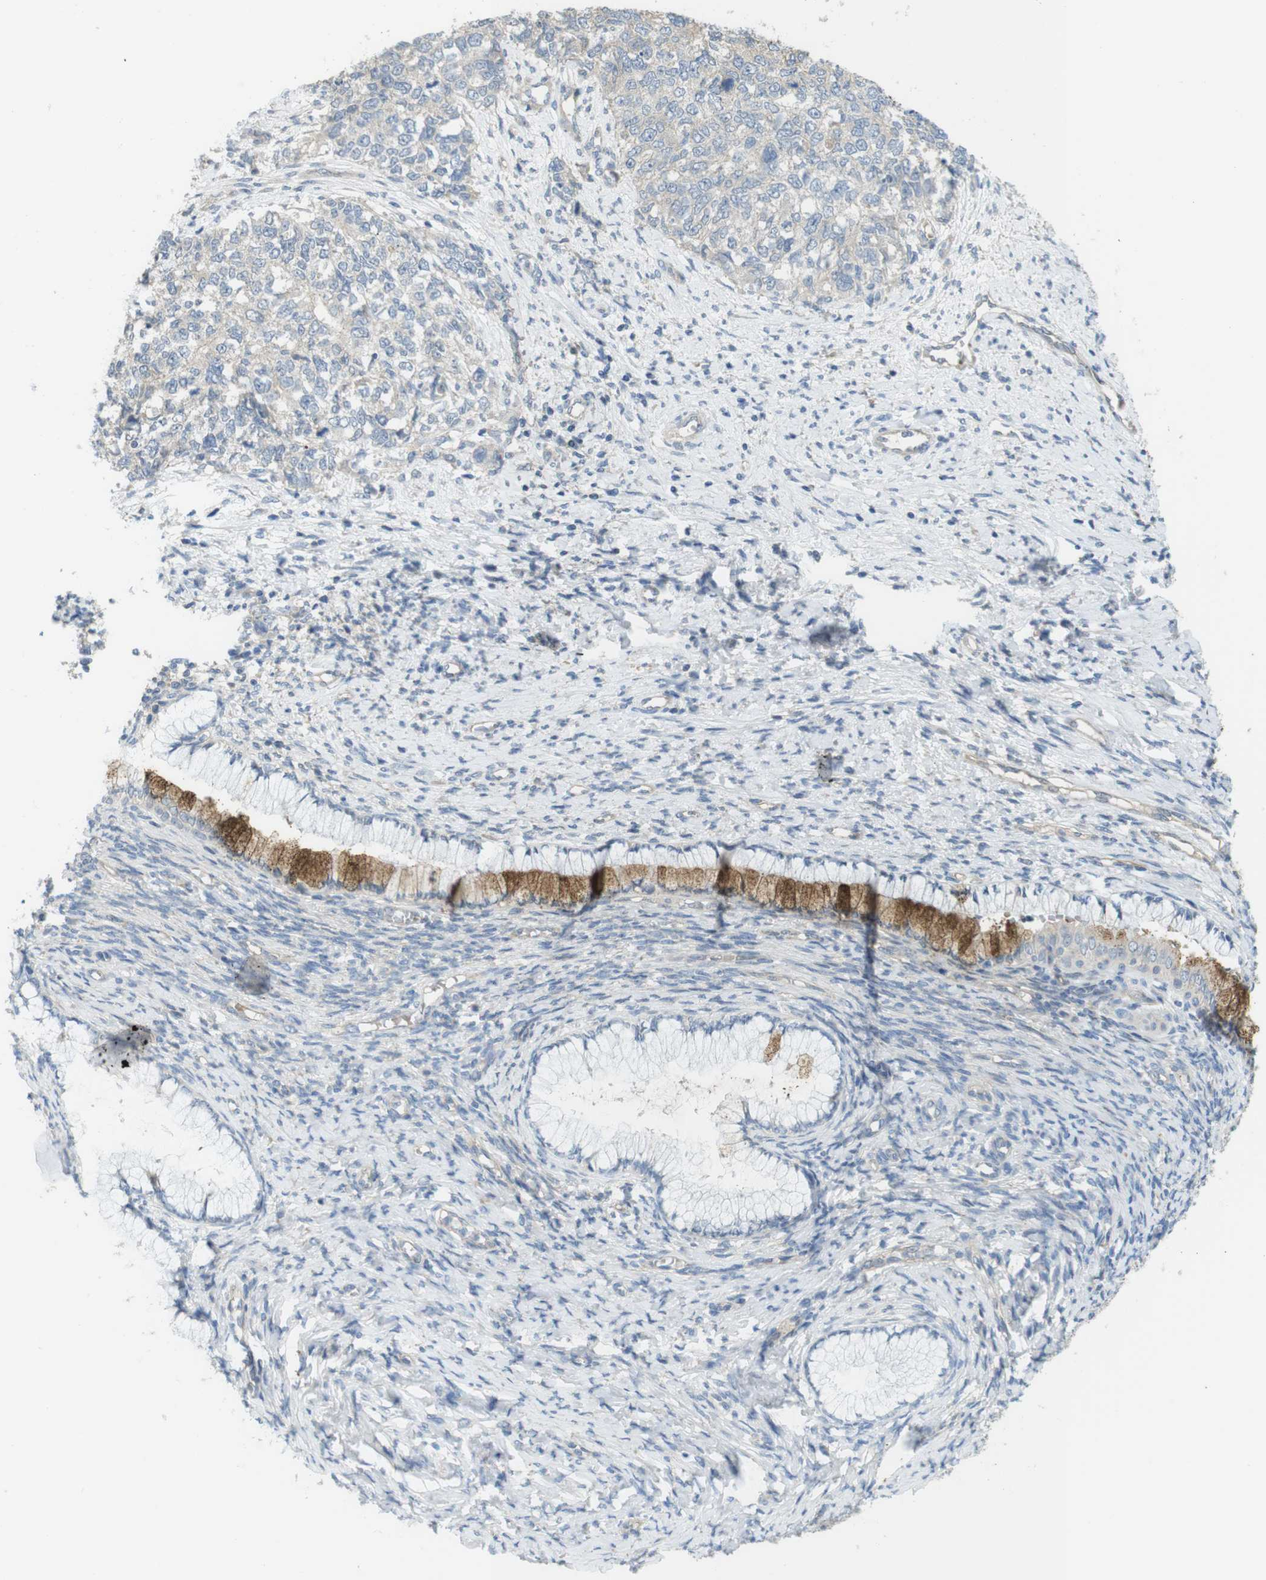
{"staining": {"intensity": "negative", "quantity": "none", "location": "none"}, "tissue": "cervical cancer", "cell_type": "Tumor cells", "image_type": "cancer", "snomed": [{"axis": "morphology", "description": "Squamous cell carcinoma, NOS"}, {"axis": "topography", "description": "Cervix"}], "caption": "Image shows no protein expression in tumor cells of cervical cancer (squamous cell carcinoma) tissue. (Brightfield microscopy of DAB (3,3'-diaminobenzidine) IHC at high magnification).", "gene": "ABHD15", "patient": {"sex": "female", "age": 63}}